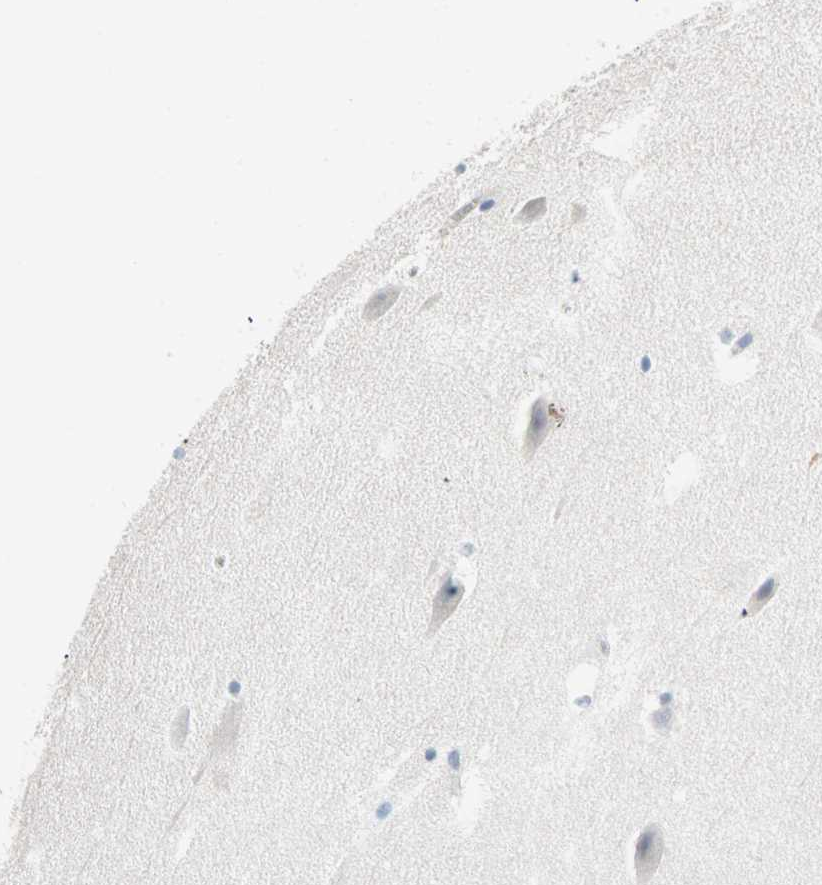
{"staining": {"intensity": "negative", "quantity": "none", "location": "none"}, "tissue": "hippocampus", "cell_type": "Glial cells", "image_type": "normal", "snomed": [{"axis": "morphology", "description": "Normal tissue, NOS"}, {"axis": "topography", "description": "Hippocampus"}], "caption": "DAB immunohistochemical staining of benign hippocampus shows no significant staining in glial cells. The staining was performed using DAB (3,3'-diaminobenzidine) to visualize the protein expression in brown, while the nuclei were stained in blue with hematoxylin (Magnification: 20x).", "gene": "CAND2", "patient": {"sex": "male", "age": 45}}